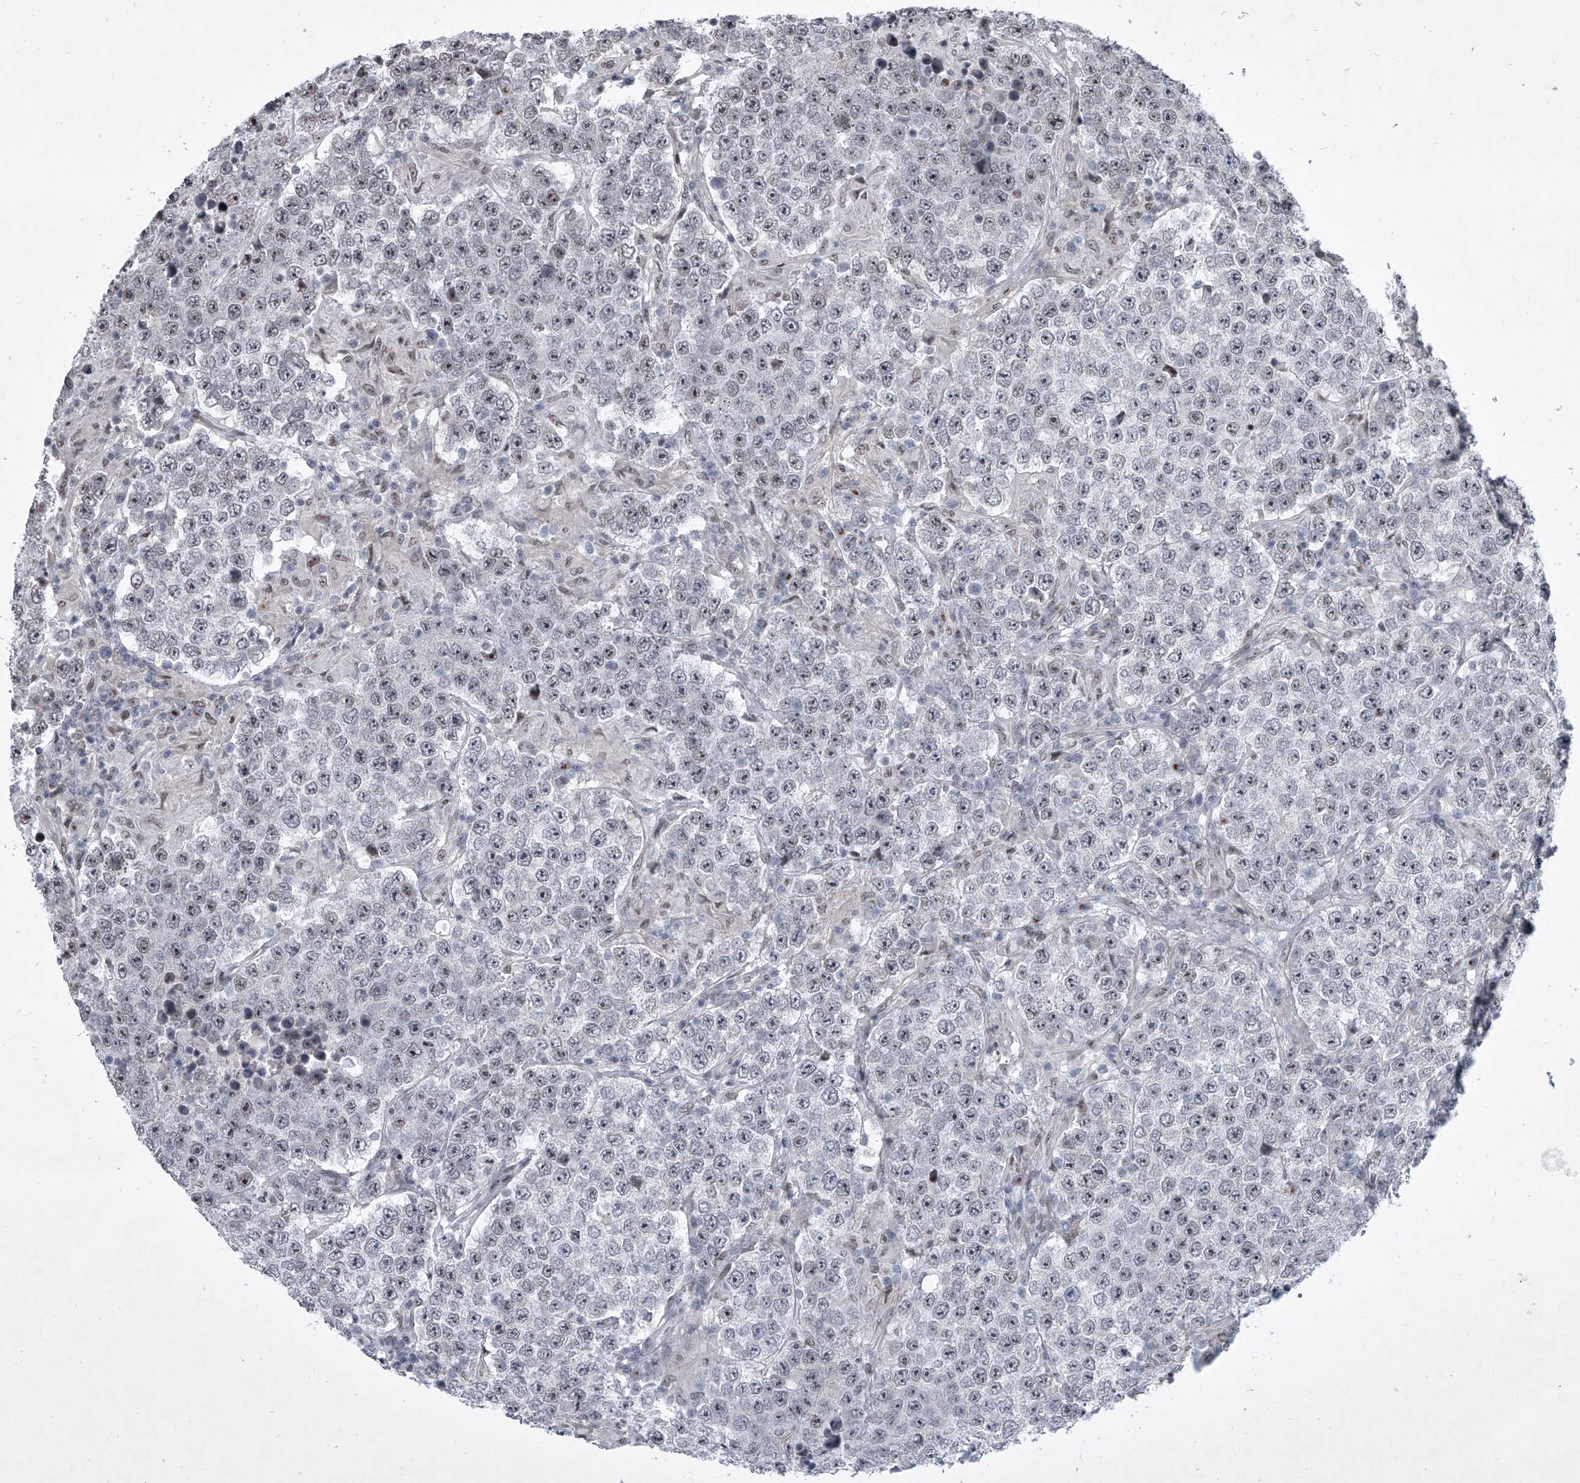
{"staining": {"intensity": "negative", "quantity": "none", "location": "none"}, "tissue": "testis cancer", "cell_type": "Tumor cells", "image_type": "cancer", "snomed": [{"axis": "morphology", "description": "Normal tissue, NOS"}, {"axis": "morphology", "description": "Urothelial carcinoma, High grade"}, {"axis": "morphology", "description": "Seminoma, NOS"}, {"axis": "morphology", "description": "Carcinoma, Embryonal, NOS"}, {"axis": "topography", "description": "Urinary bladder"}, {"axis": "topography", "description": "Testis"}], "caption": "IHC image of neoplastic tissue: testis cancer (seminoma) stained with DAB (3,3'-diaminobenzidine) demonstrates no significant protein staining in tumor cells.", "gene": "MLLT1", "patient": {"sex": "male", "age": 41}}